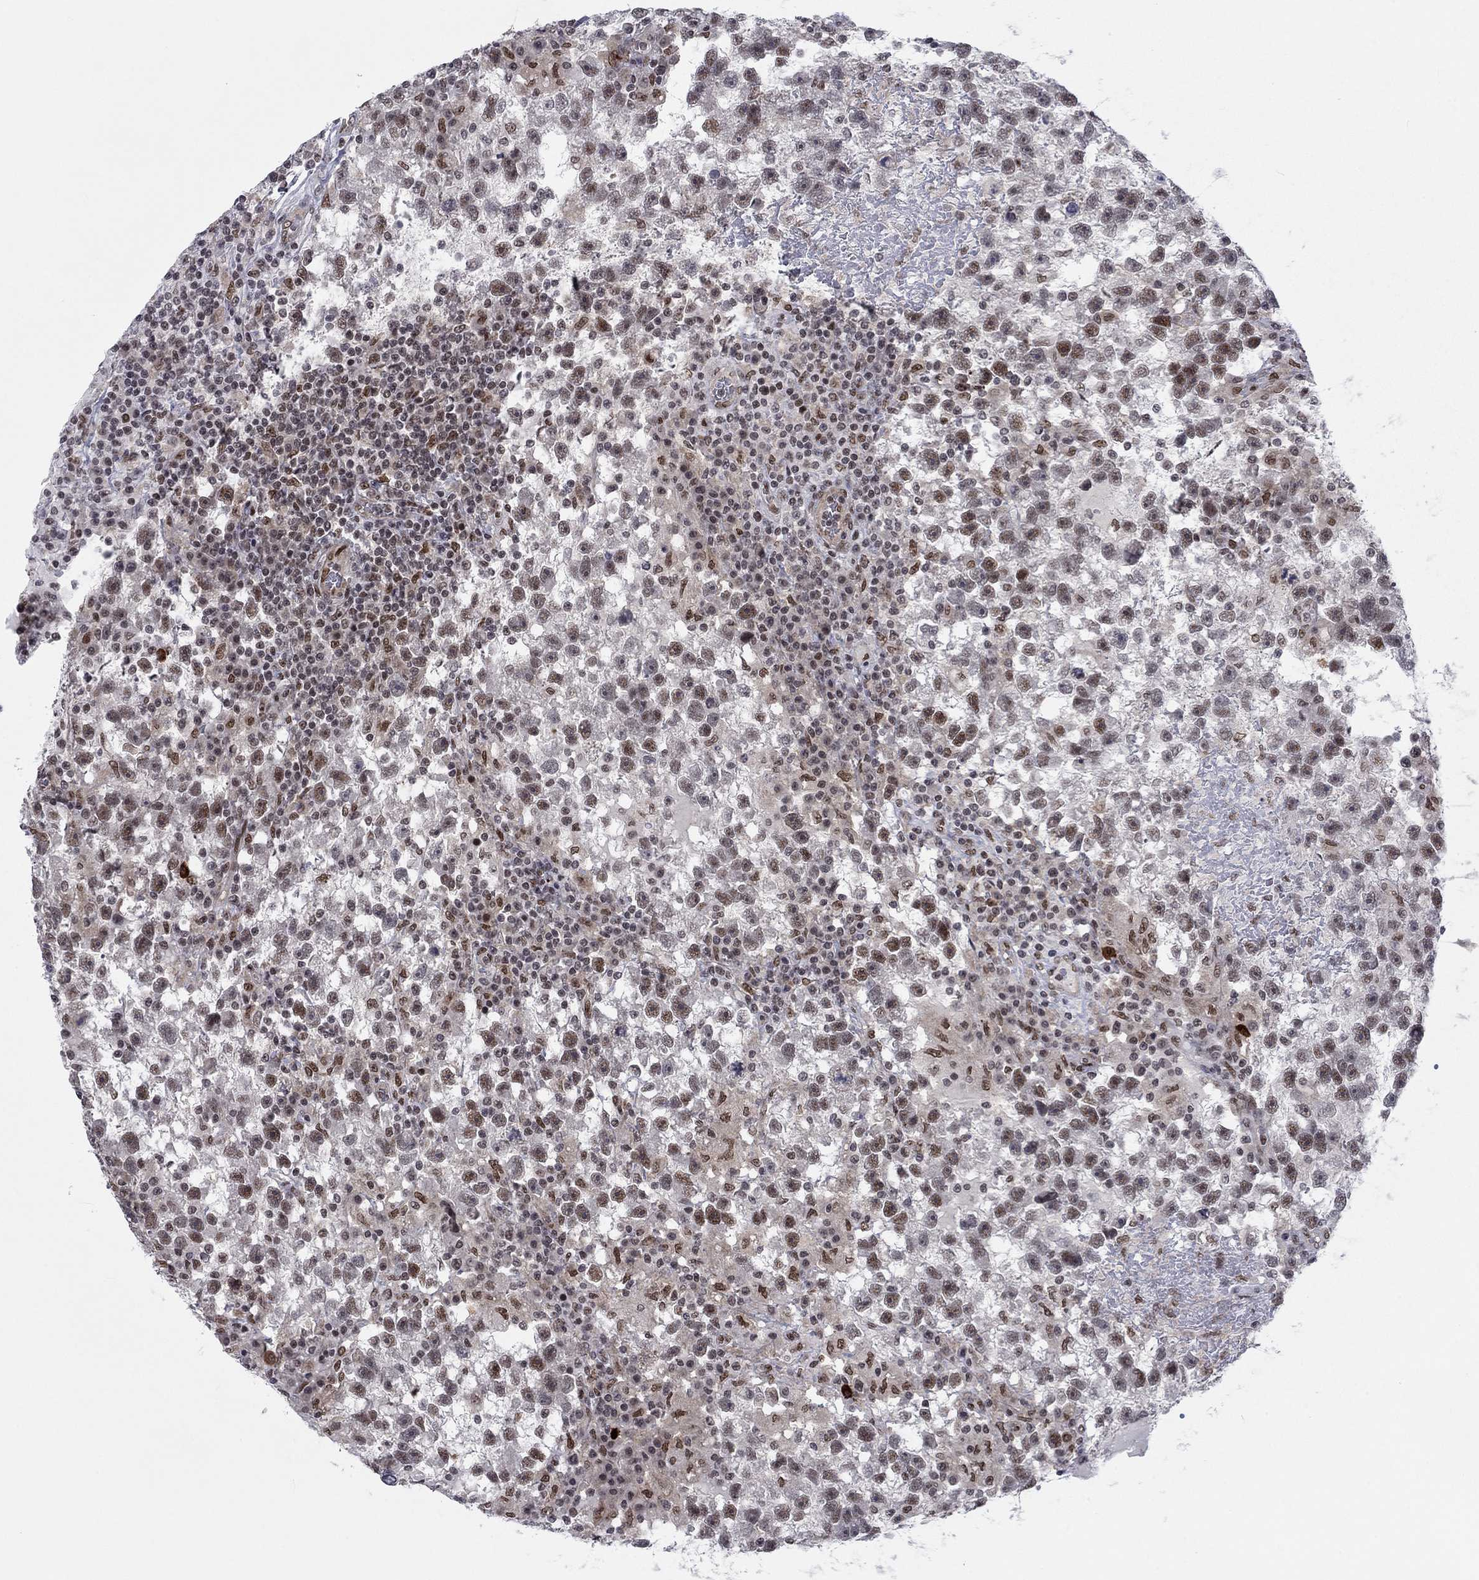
{"staining": {"intensity": "moderate", "quantity": "<25%", "location": "nuclear"}, "tissue": "testis cancer", "cell_type": "Tumor cells", "image_type": "cancer", "snomed": [{"axis": "morphology", "description": "Seminoma, NOS"}, {"axis": "topography", "description": "Testis"}], "caption": "This is a photomicrograph of immunohistochemistry (IHC) staining of testis seminoma, which shows moderate positivity in the nuclear of tumor cells.", "gene": "FYTTD1", "patient": {"sex": "male", "age": 47}}